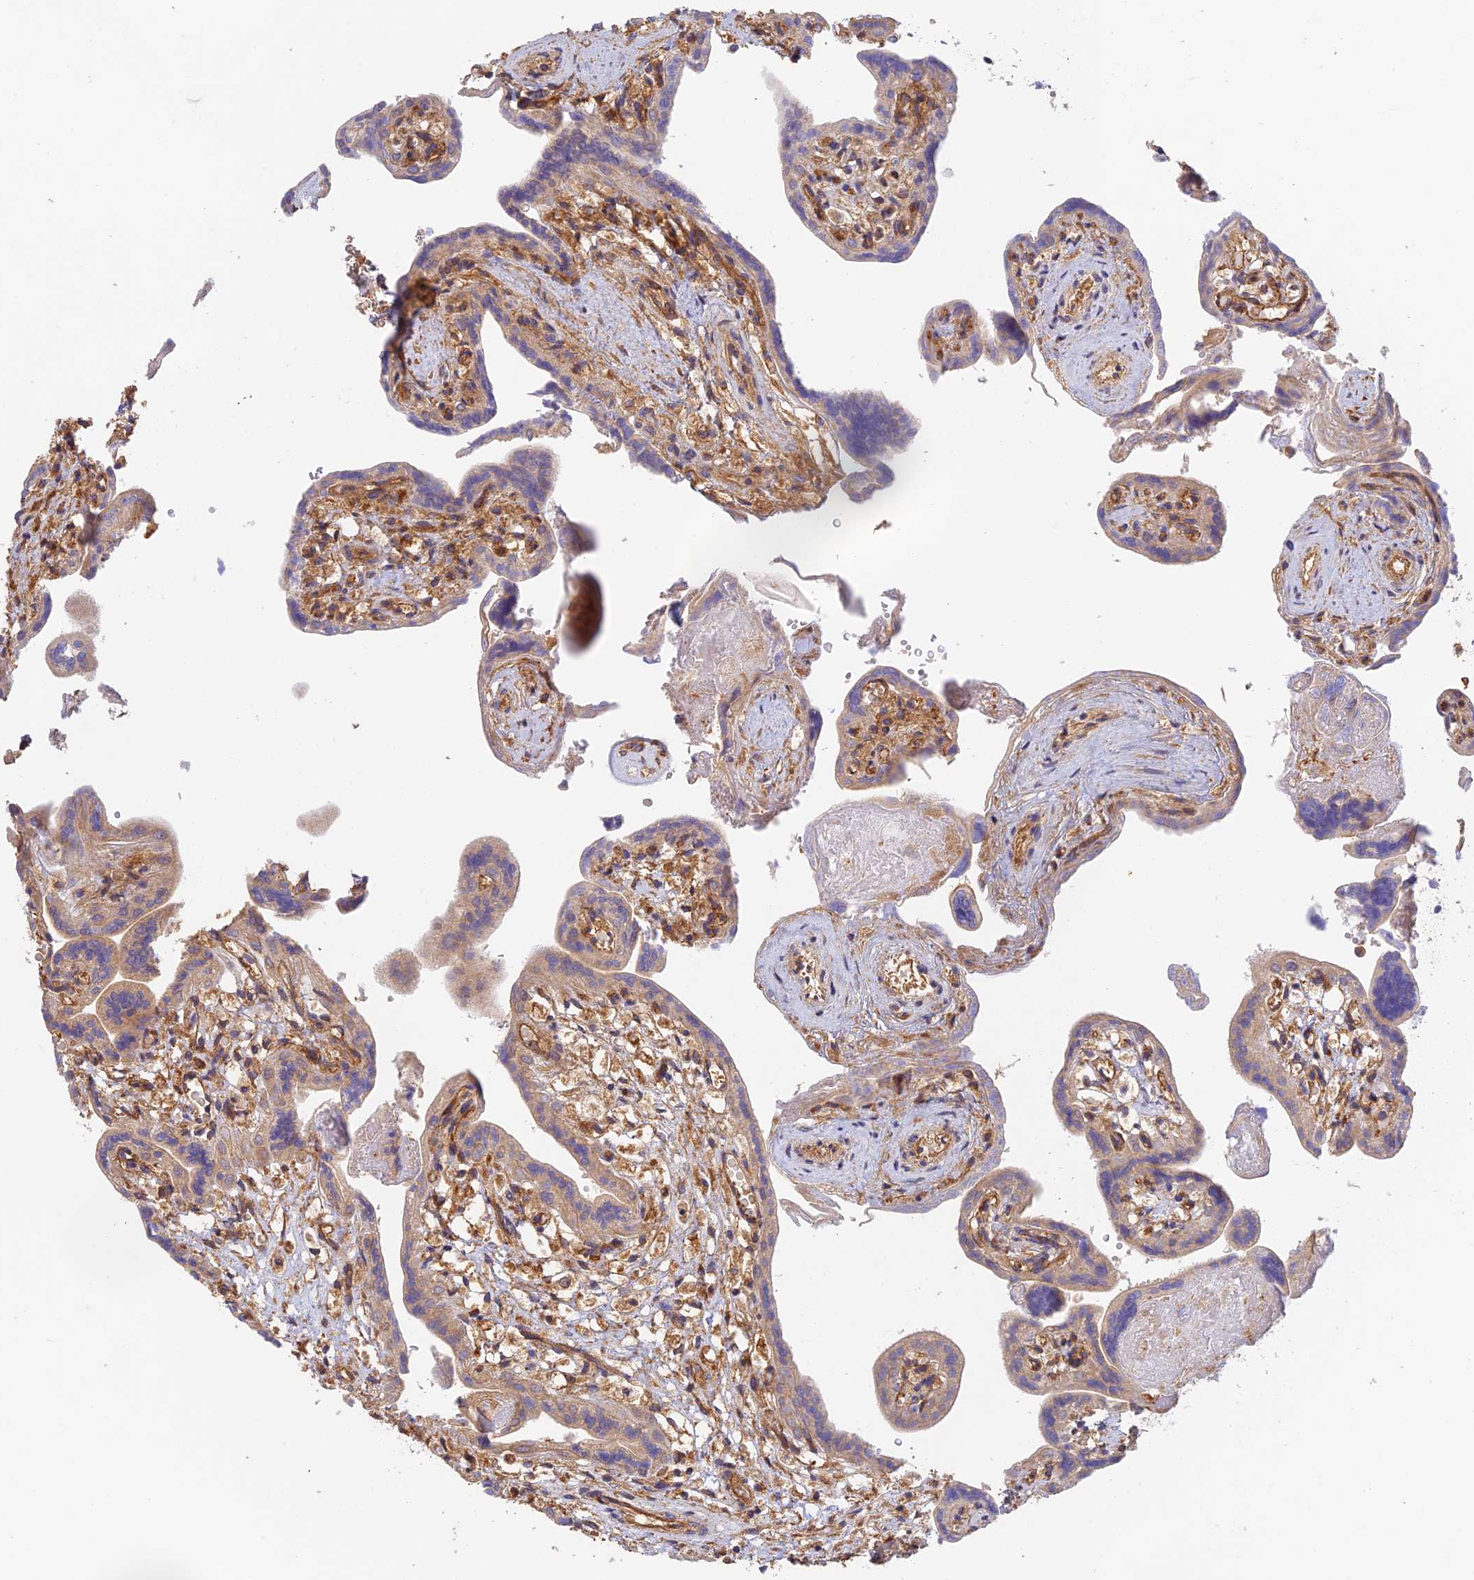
{"staining": {"intensity": "moderate", "quantity": "<25%", "location": "cytoplasmic/membranous"}, "tissue": "placenta", "cell_type": "Trophoblastic cells", "image_type": "normal", "snomed": [{"axis": "morphology", "description": "Normal tissue, NOS"}, {"axis": "topography", "description": "Placenta"}], "caption": "This micrograph displays immunohistochemistry (IHC) staining of unremarkable placenta, with low moderate cytoplasmic/membranous positivity in about <25% of trophoblastic cells.", "gene": "MYO9A", "patient": {"sex": "female", "age": 37}}